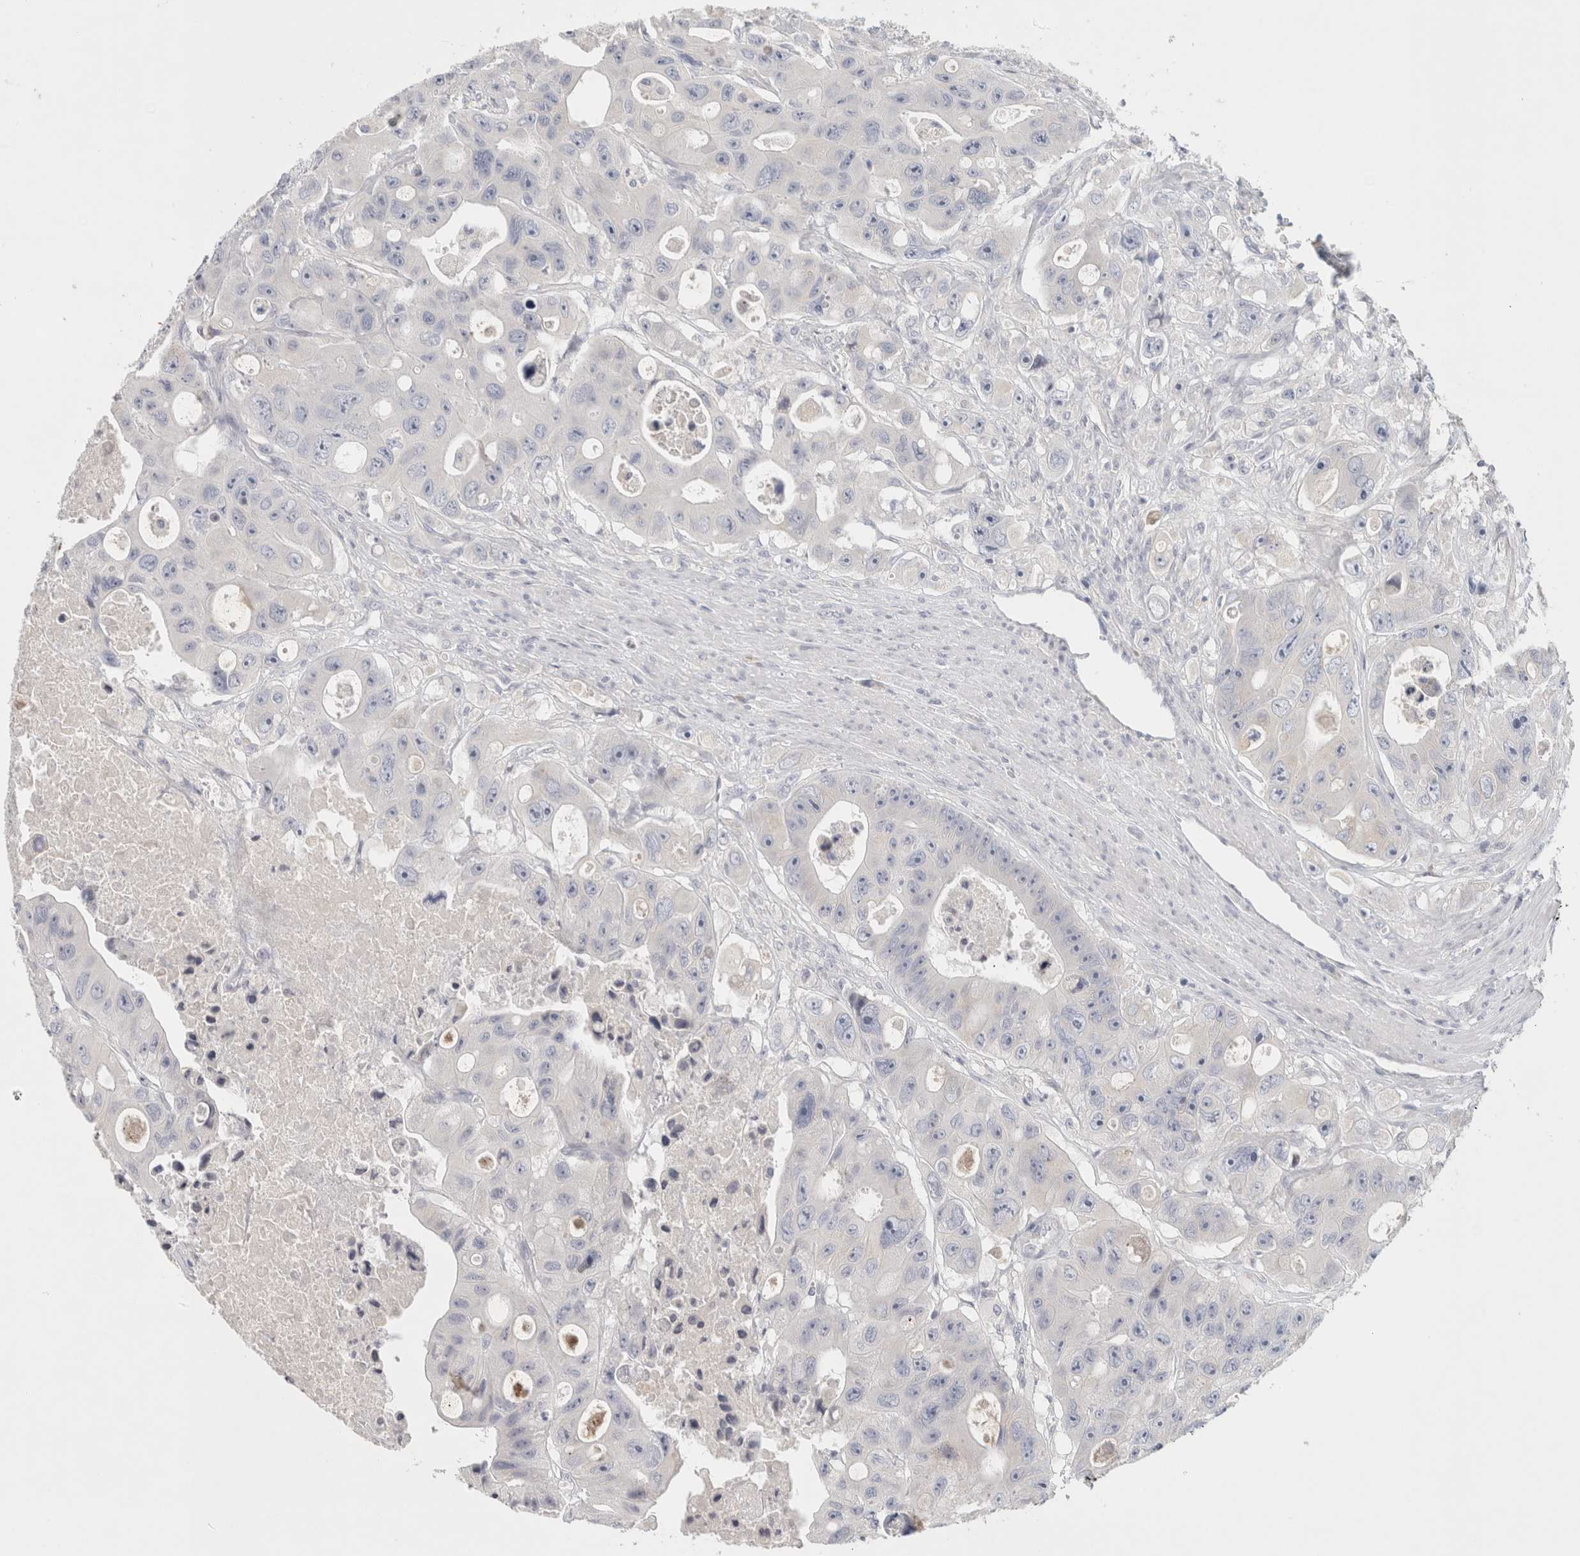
{"staining": {"intensity": "negative", "quantity": "none", "location": "none"}, "tissue": "colorectal cancer", "cell_type": "Tumor cells", "image_type": "cancer", "snomed": [{"axis": "morphology", "description": "Adenocarcinoma, NOS"}, {"axis": "topography", "description": "Colon"}], "caption": "Immunohistochemistry (IHC) of colorectal cancer (adenocarcinoma) exhibits no positivity in tumor cells.", "gene": "STK31", "patient": {"sex": "female", "age": 46}}